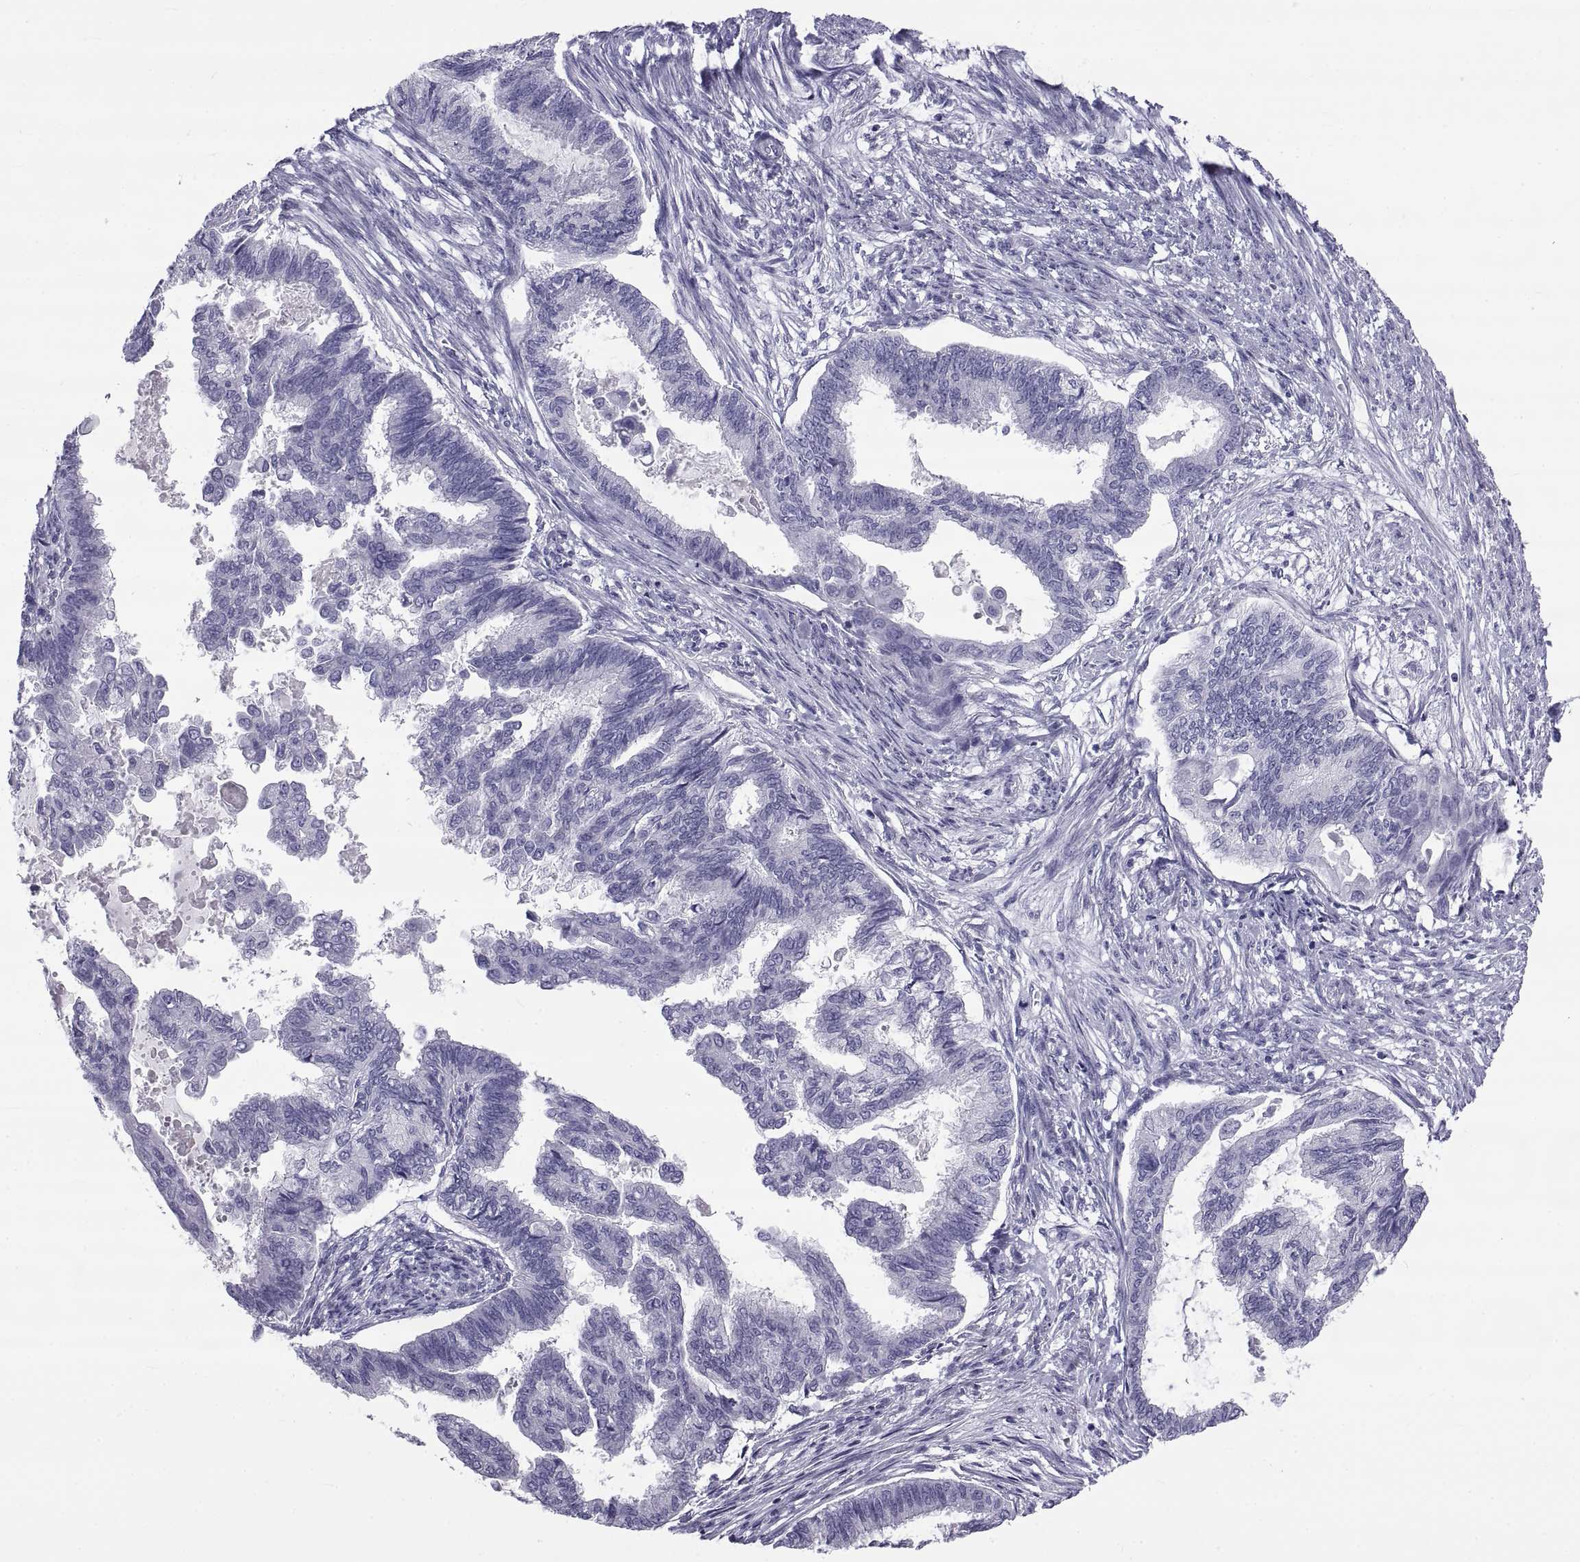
{"staining": {"intensity": "negative", "quantity": "none", "location": "none"}, "tissue": "endometrial cancer", "cell_type": "Tumor cells", "image_type": "cancer", "snomed": [{"axis": "morphology", "description": "Adenocarcinoma, NOS"}, {"axis": "topography", "description": "Endometrium"}], "caption": "Endometrial cancer (adenocarcinoma) stained for a protein using immunohistochemistry (IHC) exhibits no expression tumor cells.", "gene": "NPTX2", "patient": {"sex": "female", "age": 86}}